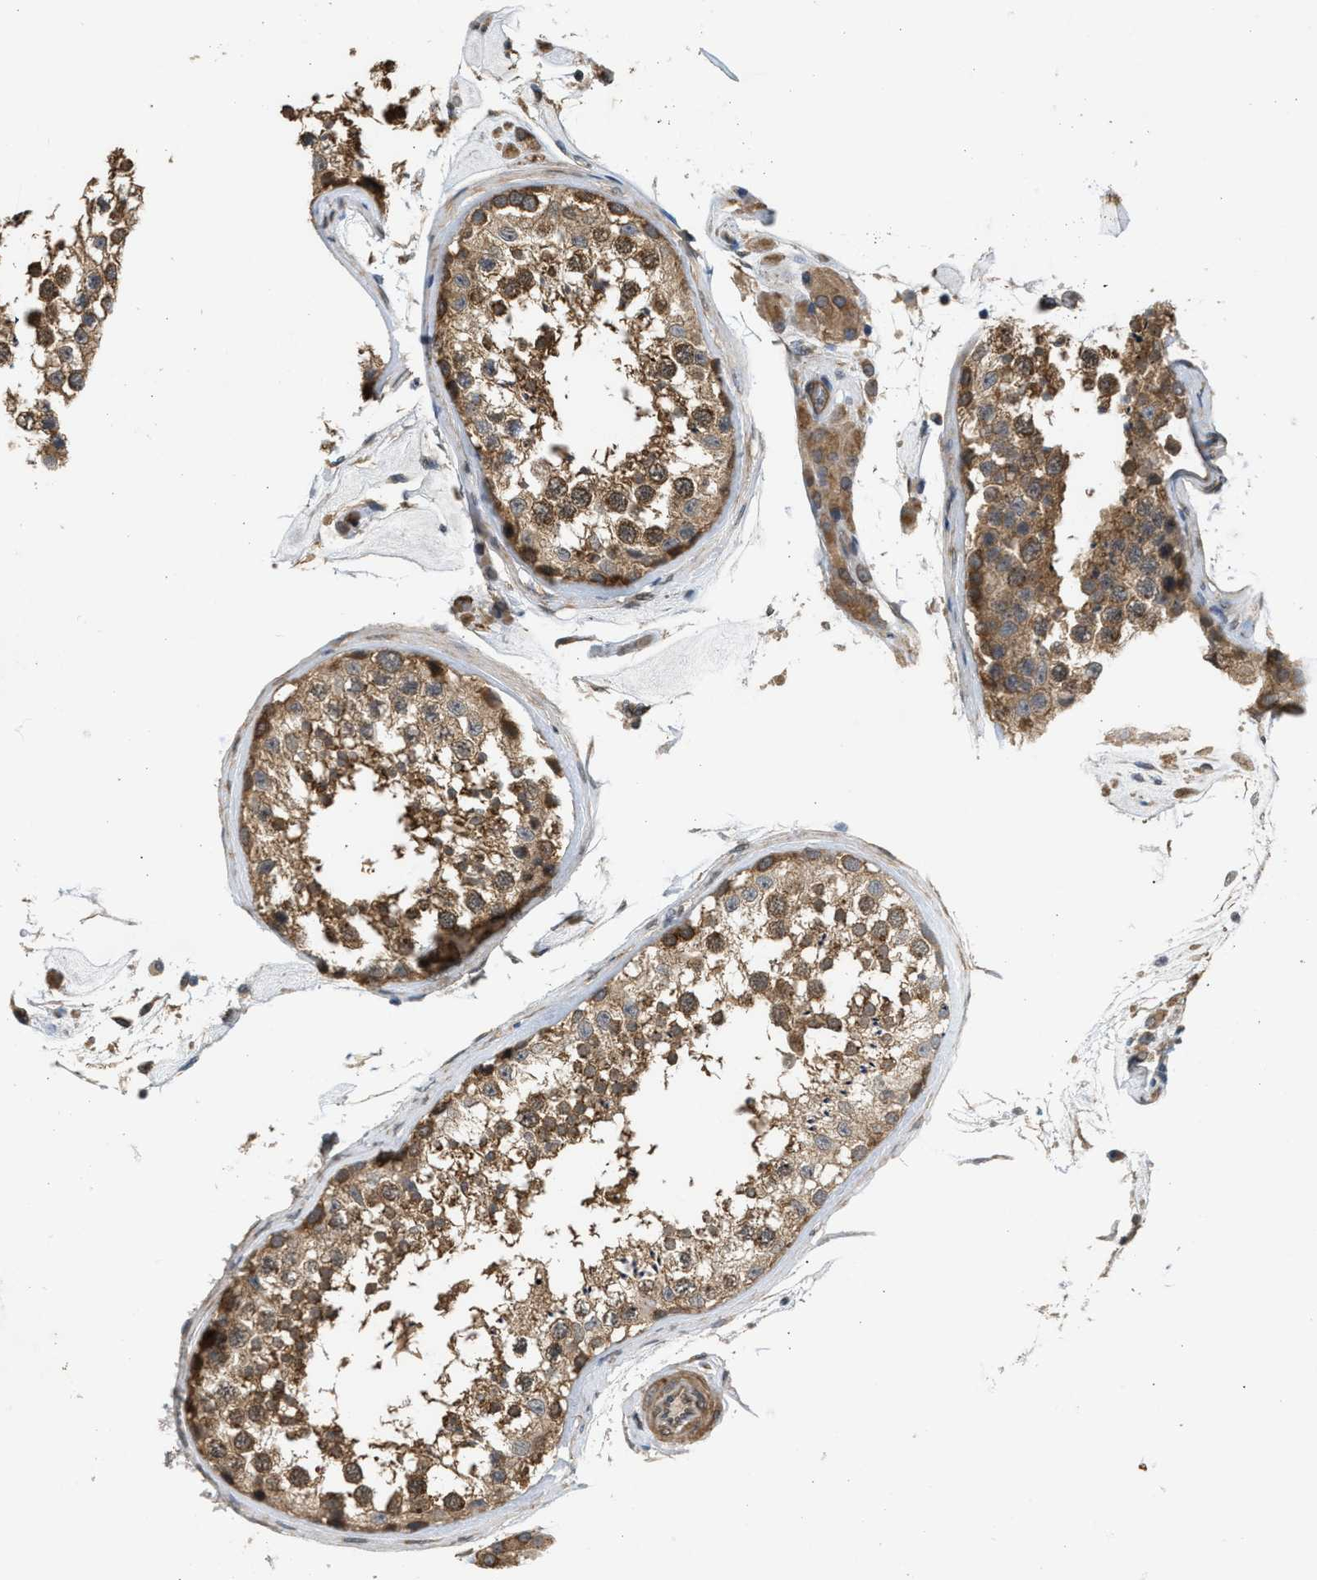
{"staining": {"intensity": "moderate", "quantity": ">75%", "location": "cytoplasmic/membranous"}, "tissue": "testis", "cell_type": "Cells in seminiferous ducts", "image_type": "normal", "snomed": [{"axis": "morphology", "description": "Normal tissue, NOS"}, {"axis": "topography", "description": "Testis"}], "caption": "The image reveals staining of unremarkable testis, revealing moderate cytoplasmic/membranous protein positivity (brown color) within cells in seminiferous ducts. (DAB (3,3'-diaminobenzidine) IHC with brightfield microscopy, high magnification).", "gene": "BAG3", "patient": {"sex": "male", "age": 46}}